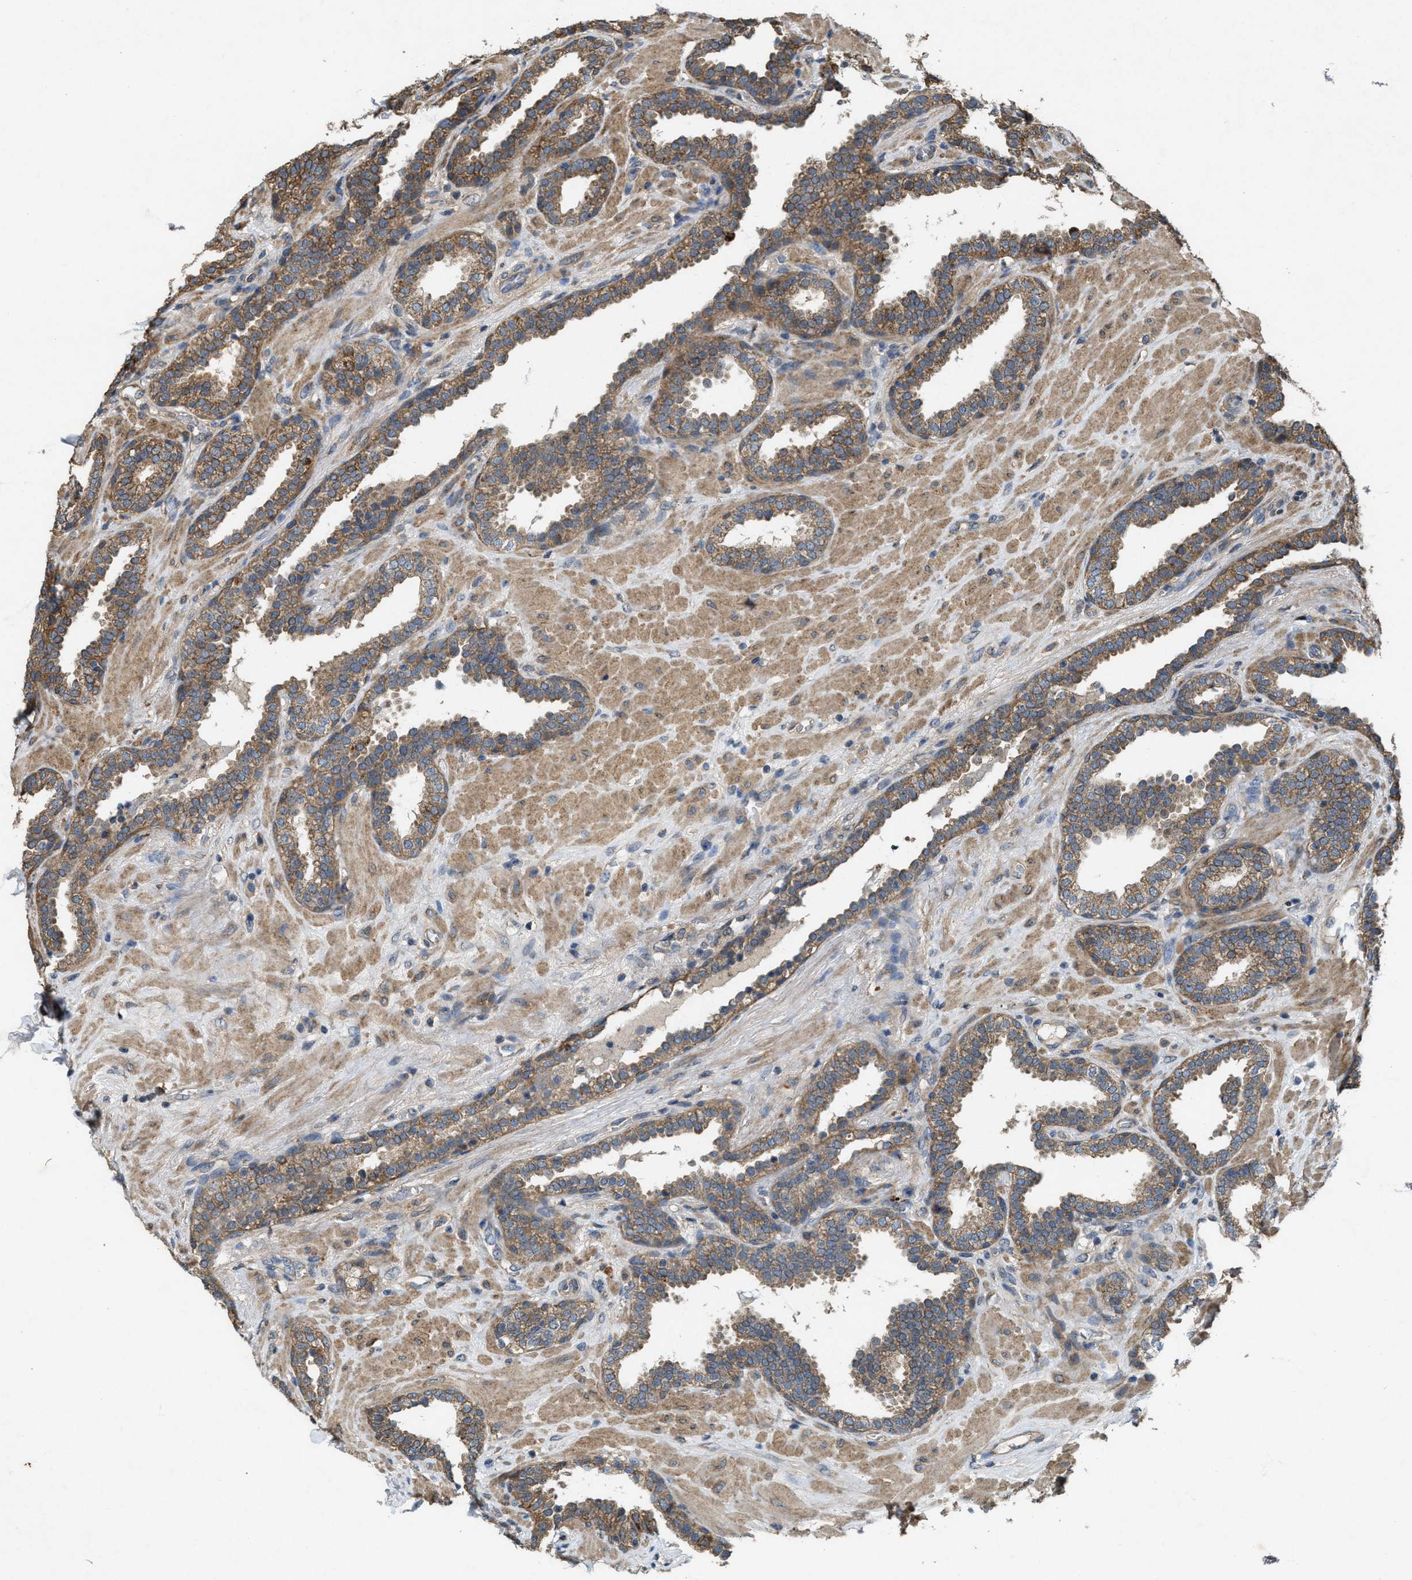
{"staining": {"intensity": "moderate", "quantity": ">75%", "location": "cytoplasmic/membranous"}, "tissue": "prostate", "cell_type": "Glandular cells", "image_type": "normal", "snomed": [{"axis": "morphology", "description": "Normal tissue, NOS"}, {"axis": "topography", "description": "Prostate"}], "caption": "The immunohistochemical stain highlights moderate cytoplasmic/membranous staining in glandular cells of unremarkable prostate.", "gene": "PDP2", "patient": {"sex": "male", "age": 51}}